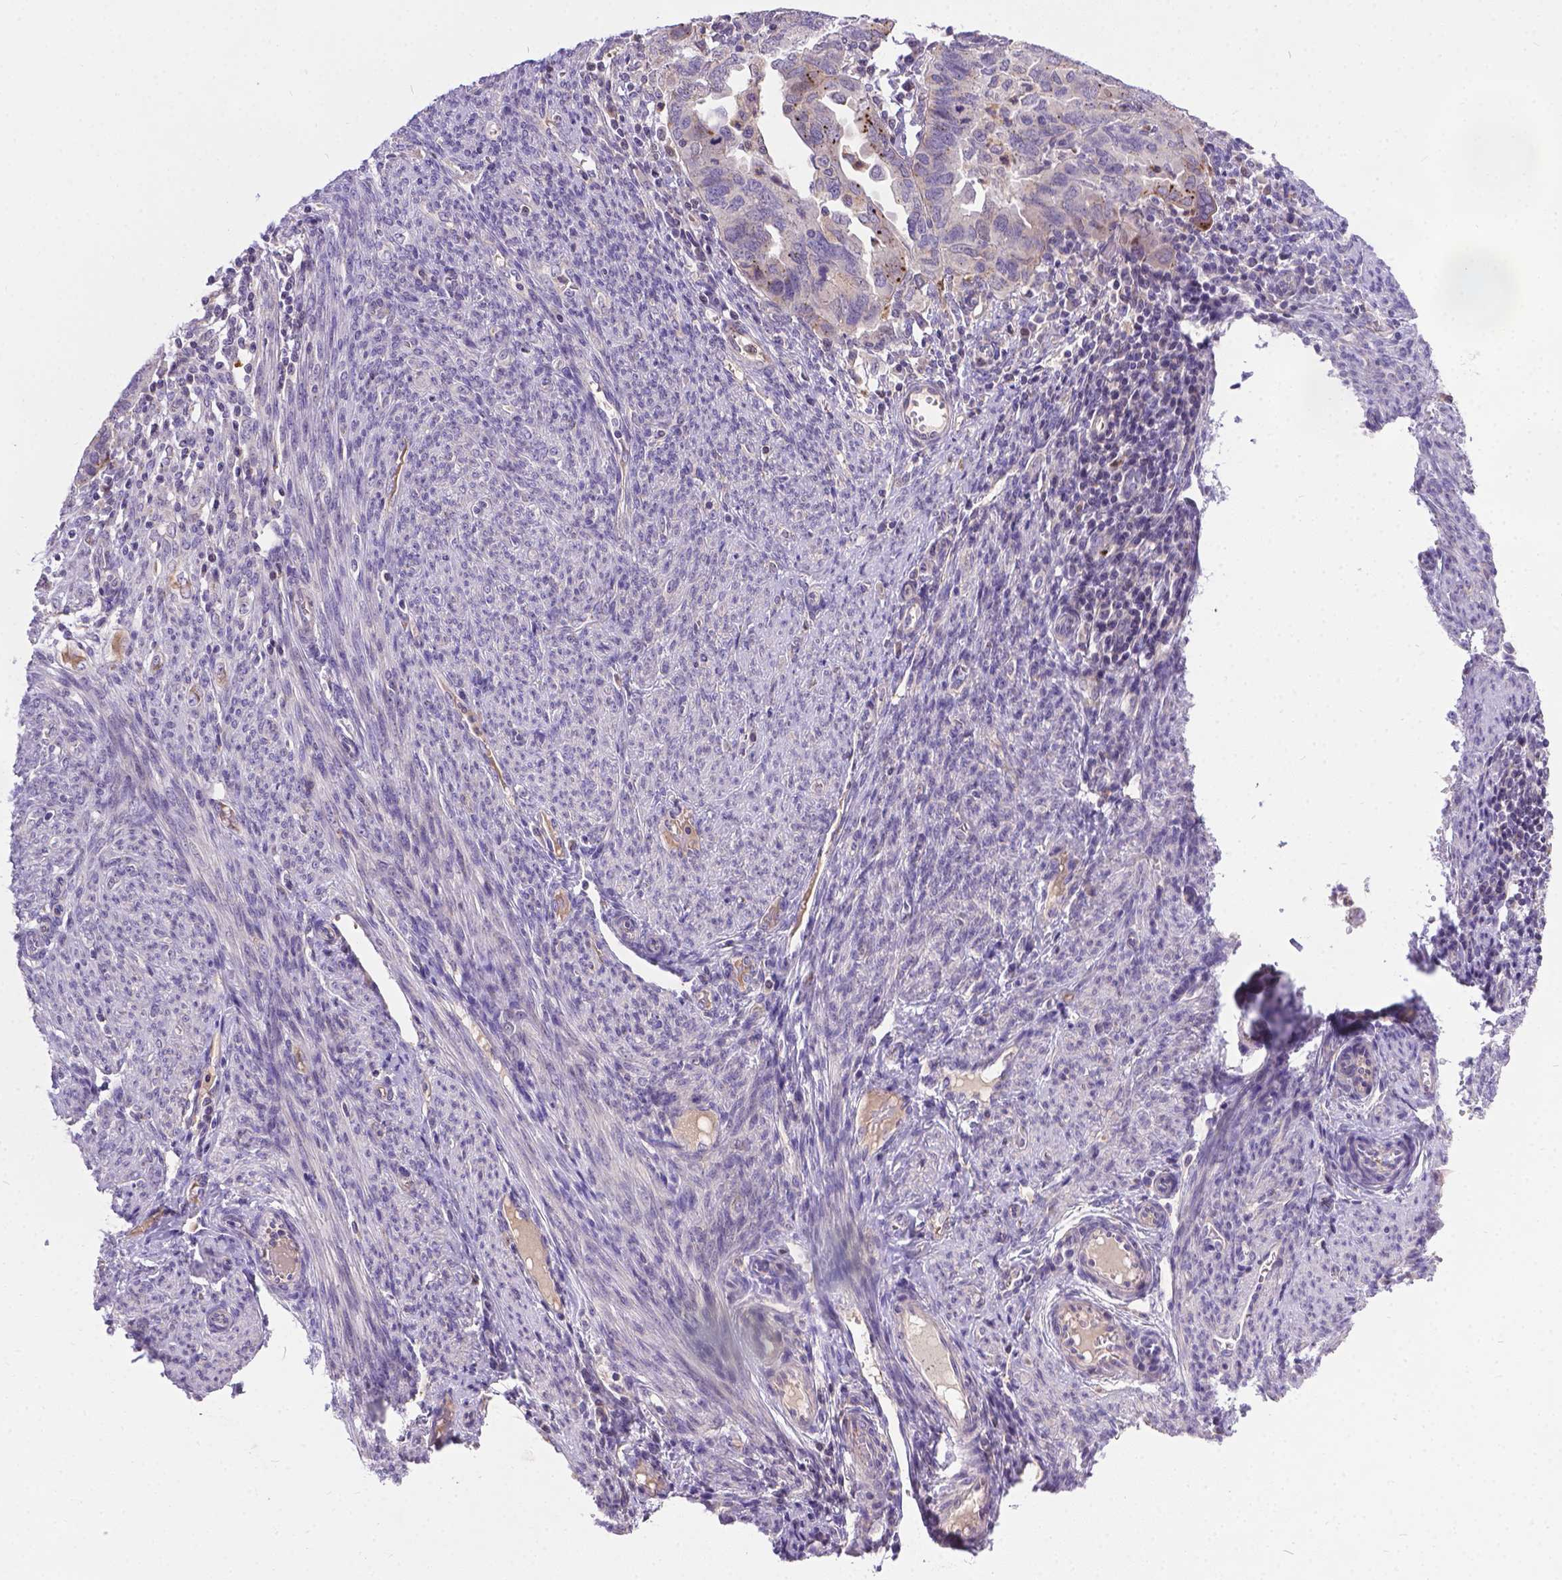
{"staining": {"intensity": "moderate", "quantity": "<25%", "location": "cytoplasmic/membranous"}, "tissue": "endometrial cancer", "cell_type": "Tumor cells", "image_type": "cancer", "snomed": [{"axis": "morphology", "description": "Adenocarcinoma, NOS"}, {"axis": "topography", "description": "Endometrium"}], "caption": "High-magnification brightfield microscopy of endometrial cancer stained with DAB (brown) and counterstained with hematoxylin (blue). tumor cells exhibit moderate cytoplasmic/membranous positivity is appreciated in approximately<25% of cells. Nuclei are stained in blue.", "gene": "TM4SF18", "patient": {"sex": "female", "age": 79}}